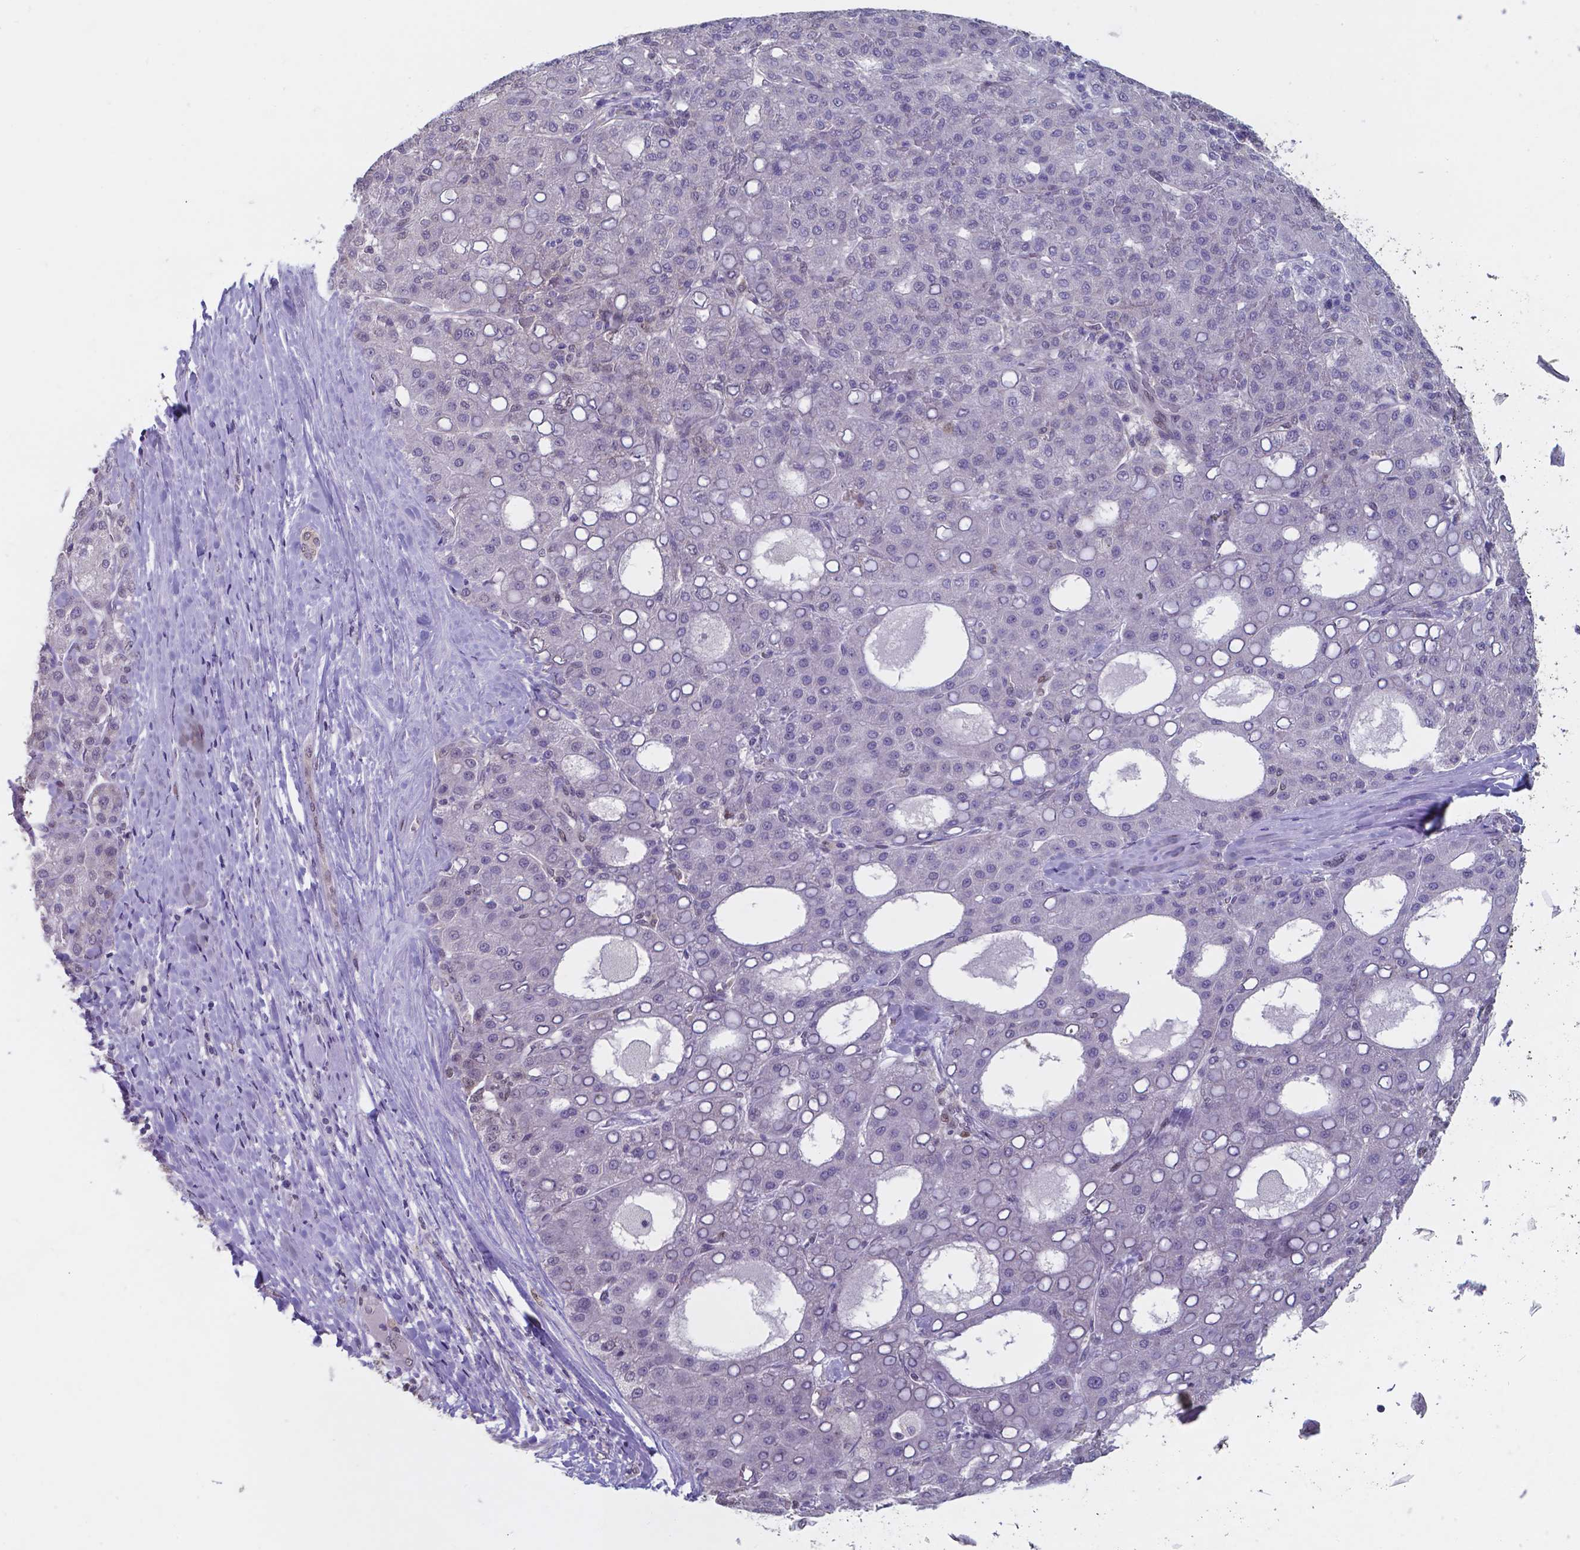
{"staining": {"intensity": "negative", "quantity": "none", "location": "none"}, "tissue": "liver cancer", "cell_type": "Tumor cells", "image_type": "cancer", "snomed": [{"axis": "morphology", "description": "Carcinoma, Hepatocellular, NOS"}, {"axis": "topography", "description": "Liver"}], "caption": "IHC of human liver cancer reveals no staining in tumor cells.", "gene": "UBE2E2", "patient": {"sex": "male", "age": 65}}